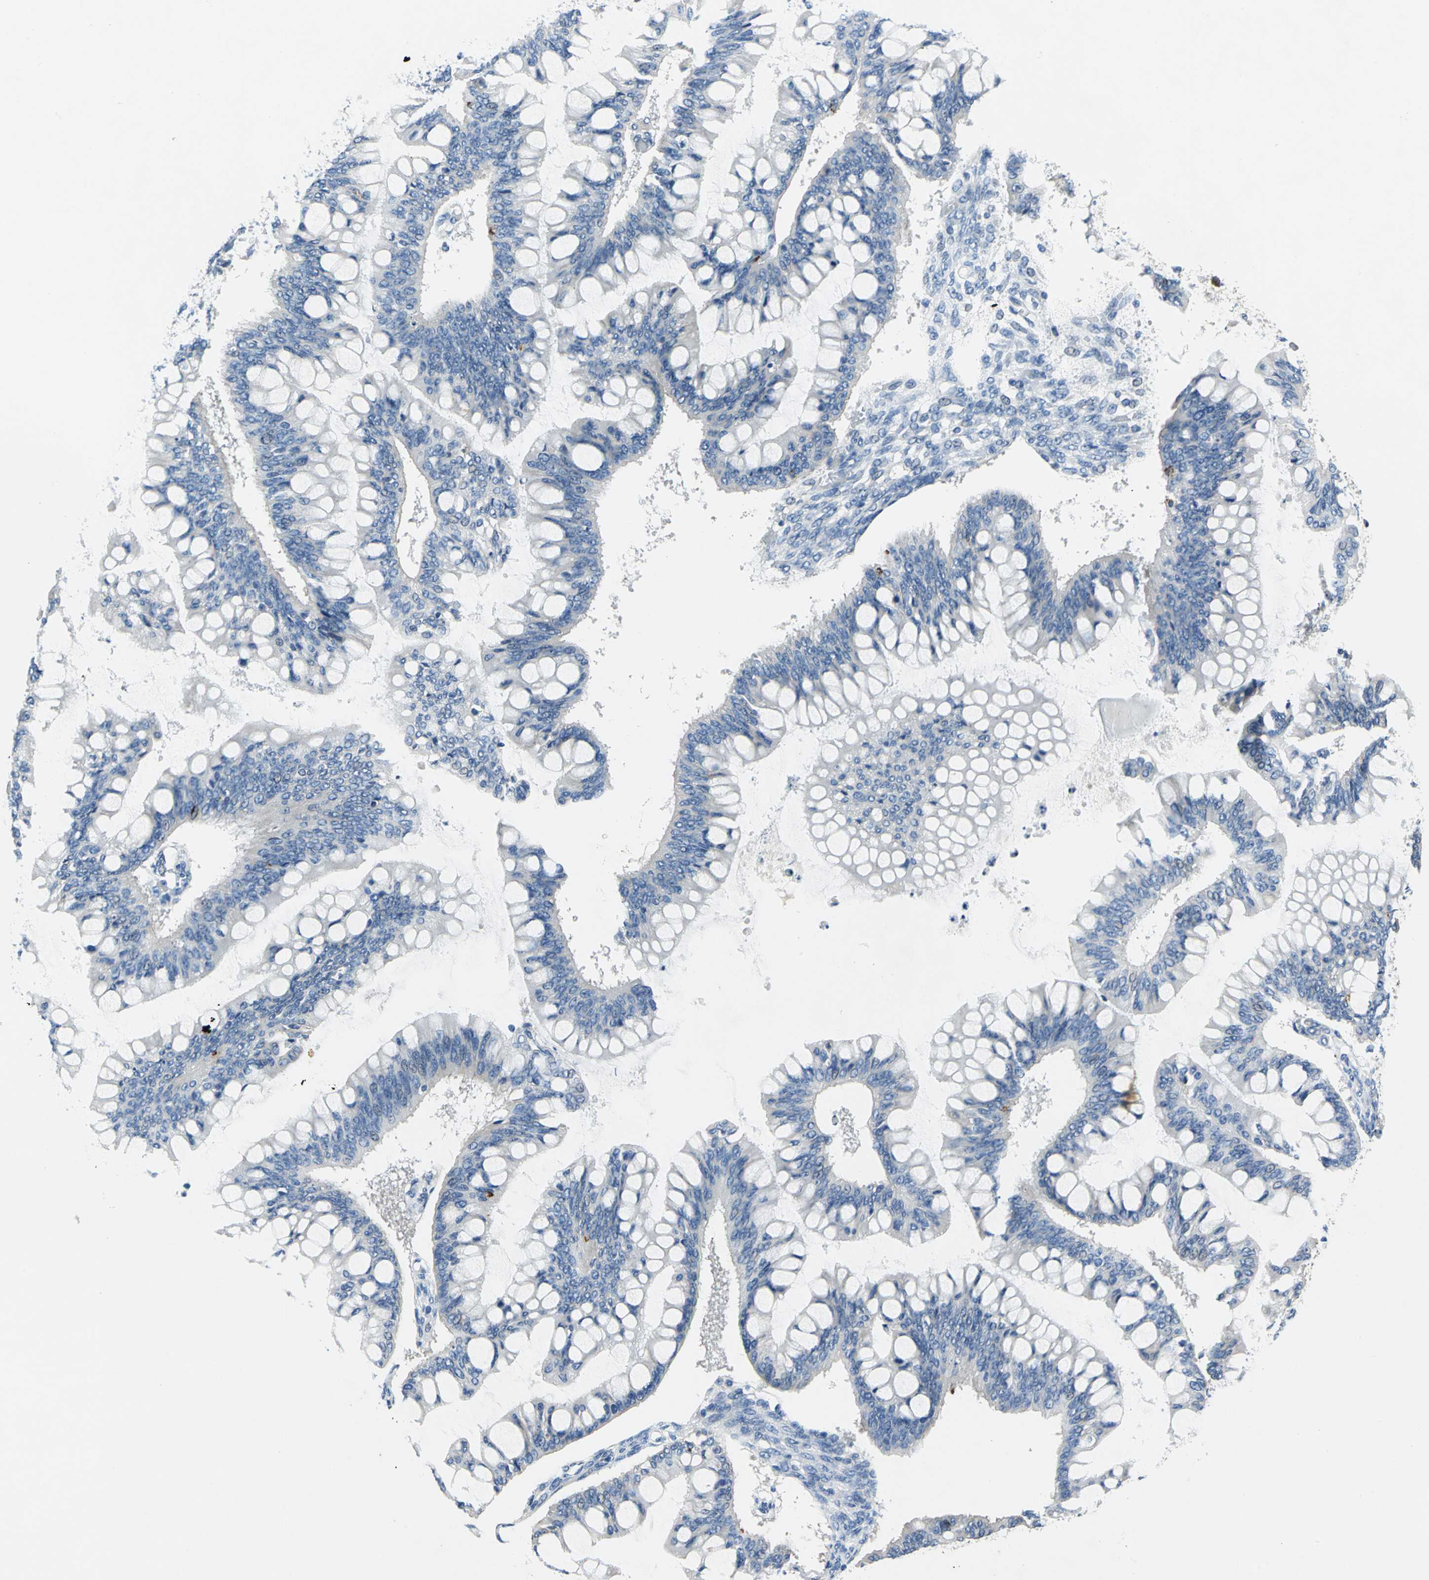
{"staining": {"intensity": "negative", "quantity": "none", "location": "none"}, "tissue": "ovarian cancer", "cell_type": "Tumor cells", "image_type": "cancer", "snomed": [{"axis": "morphology", "description": "Cystadenocarcinoma, mucinous, NOS"}, {"axis": "topography", "description": "Ovary"}], "caption": "Immunohistochemical staining of human ovarian mucinous cystadenocarcinoma demonstrates no significant staining in tumor cells.", "gene": "TRIM25", "patient": {"sex": "female", "age": 73}}